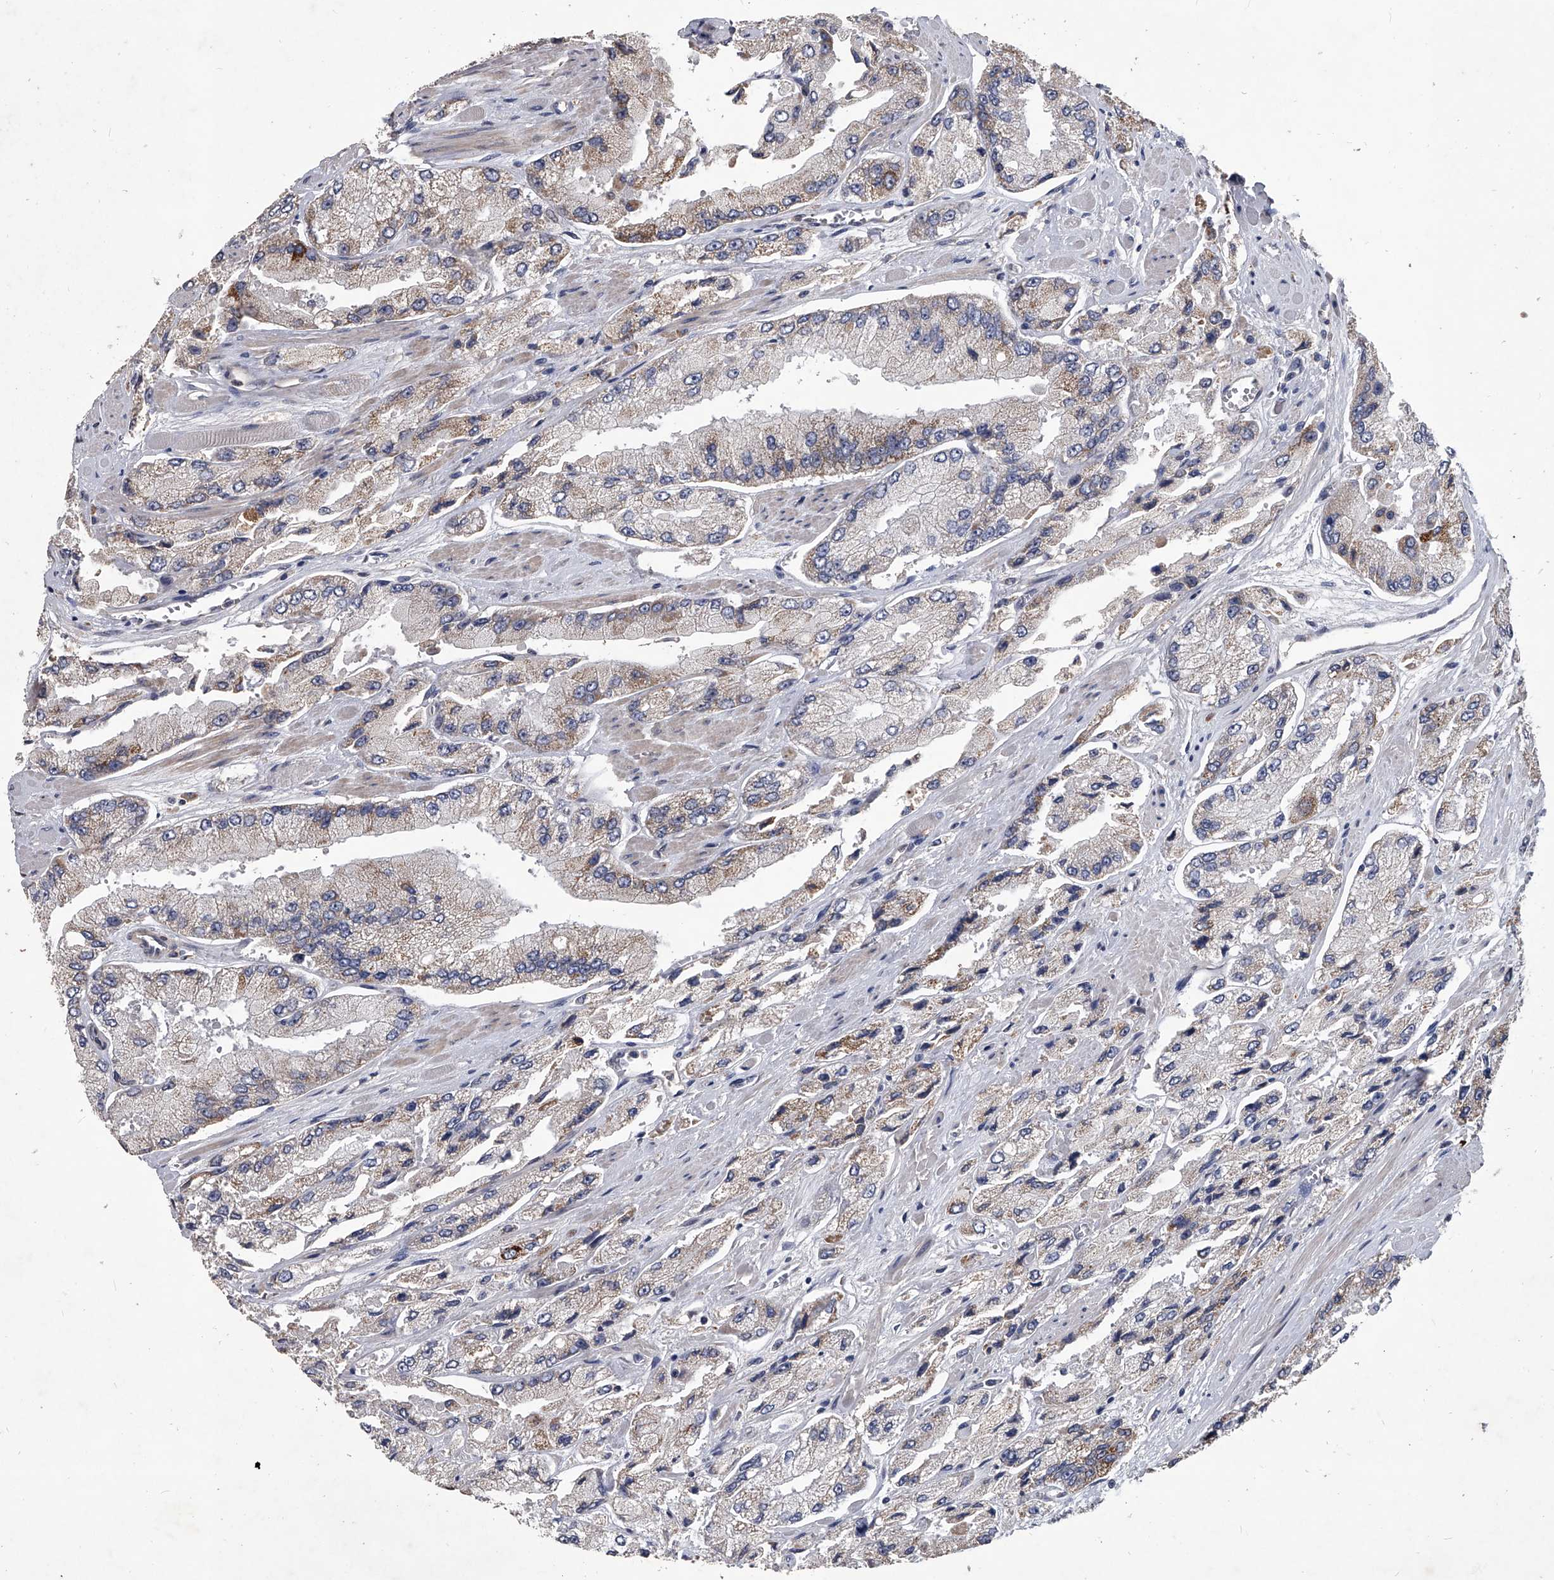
{"staining": {"intensity": "moderate", "quantity": "<25%", "location": "cytoplasmic/membranous"}, "tissue": "prostate cancer", "cell_type": "Tumor cells", "image_type": "cancer", "snomed": [{"axis": "morphology", "description": "Adenocarcinoma, High grade"}, {"axis": "topography", "description": "Prostate"}], "caption": "A micrograph of adenocarcinoma (high-grade) (prostate) stained for a protein displays moderate cytoplasmic/membranous brown staining in tumor cells.", "gene": "NRP1", "patient": {"sex": "male", "age": 58}}